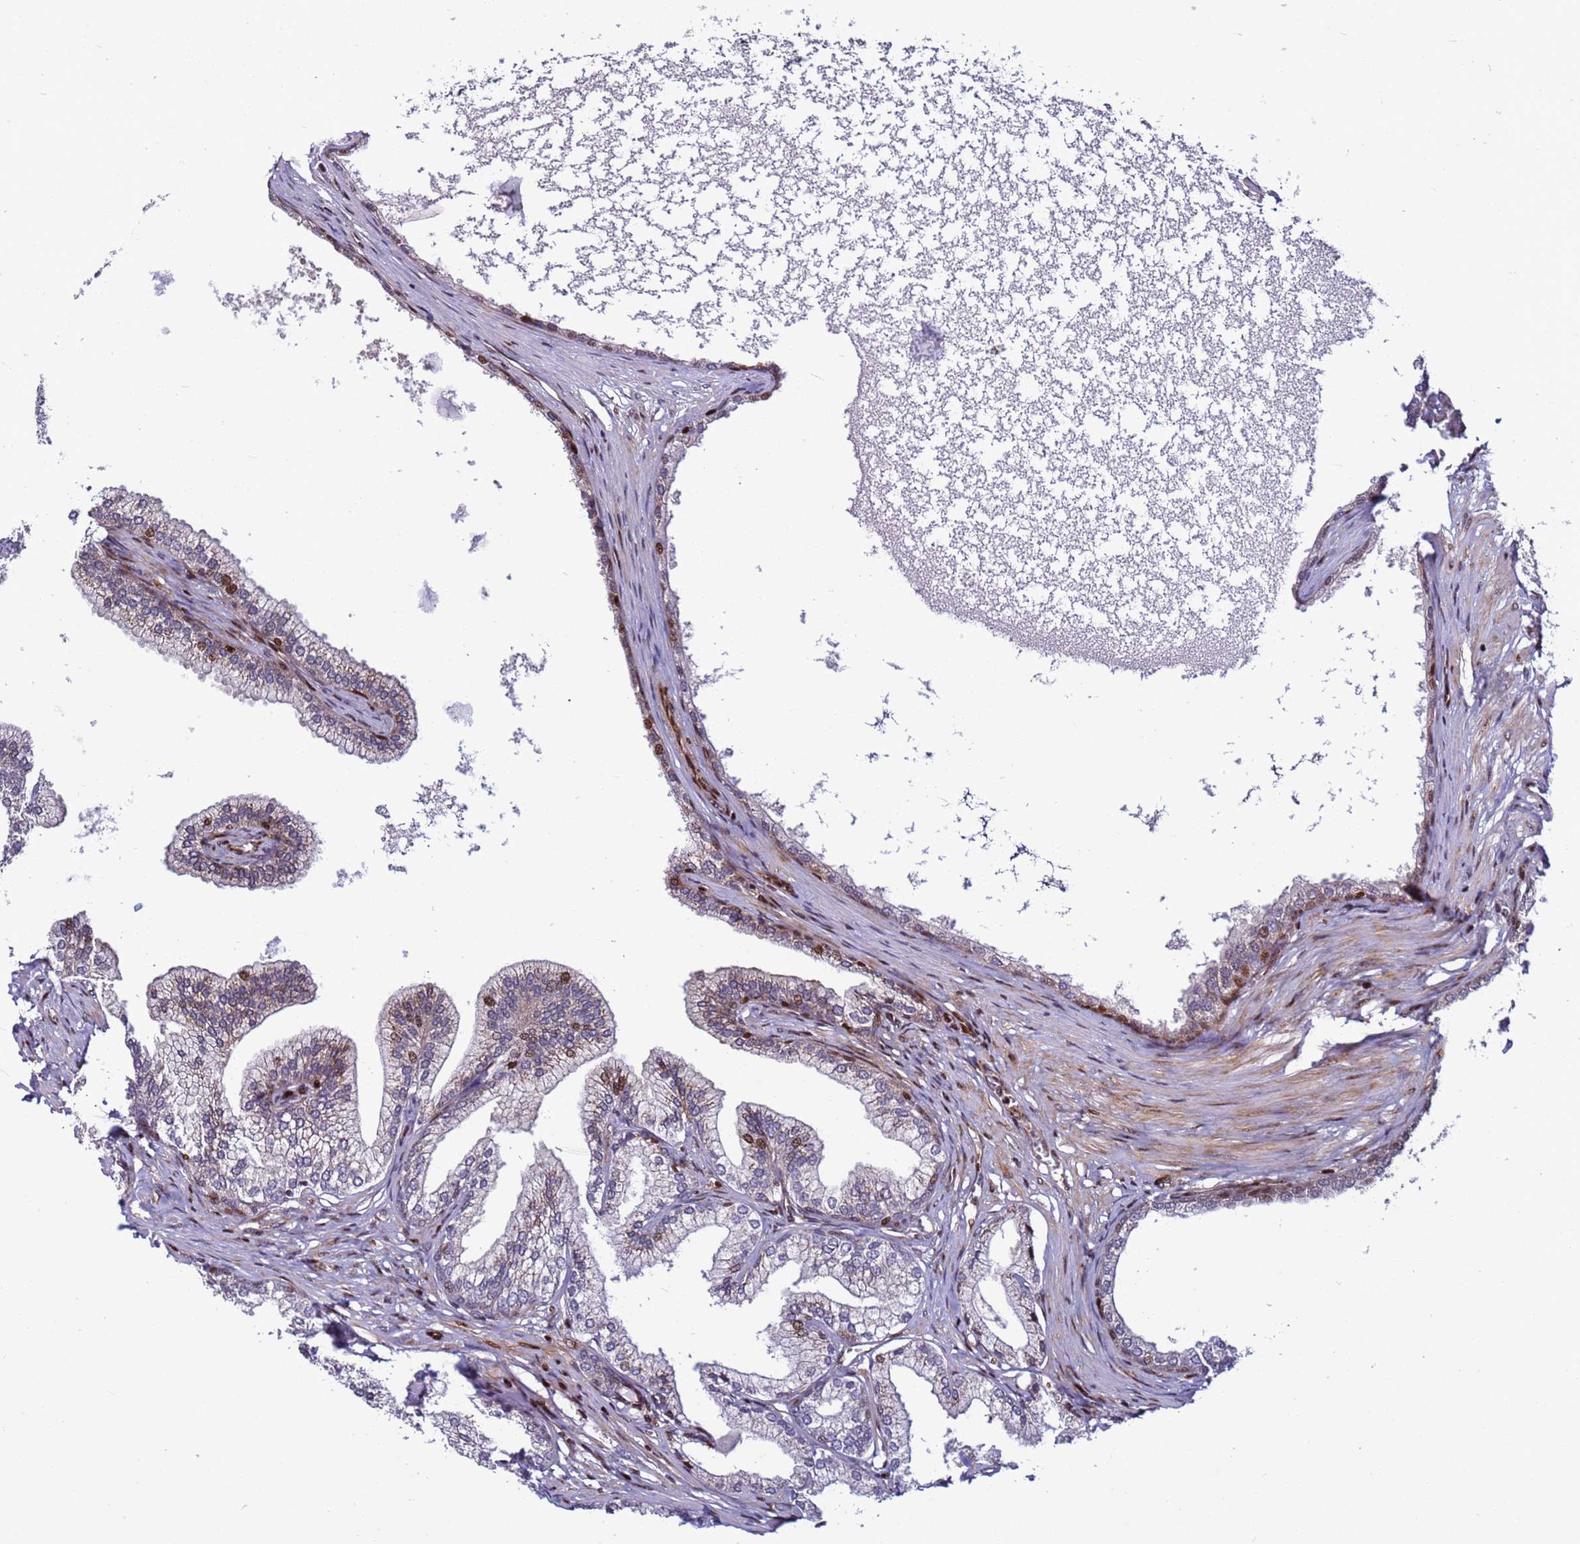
{"staining": {"intensity": "moderate", "quantity": "25%-75%", "location": "cytoplasmic/membranous,nuclear"}, "tissue": "prostate", "cell_type": "Glandular cells", "image_type": "normal", "snomed": [{"axis": "morphology", "description": "Normal tissue, NOS"}, {"axis": "morphology", "description": "Urothelial carcinoma, Low grade"}, {"axis": "topography", "description": "Urinary bladder"}, {"axis": "topography", "description": "Prostate"}], "caption": "Immunohistochemistry photomicrograph of unremarkable prostate stained for a protein (brown), which exhibits medium levels of moderate cytoplasmic/membranous,nuclear staining in about 25%-75% of glandular cells.", "gene": "WBP11", "patient": {"sex": "male", "age": 60}}